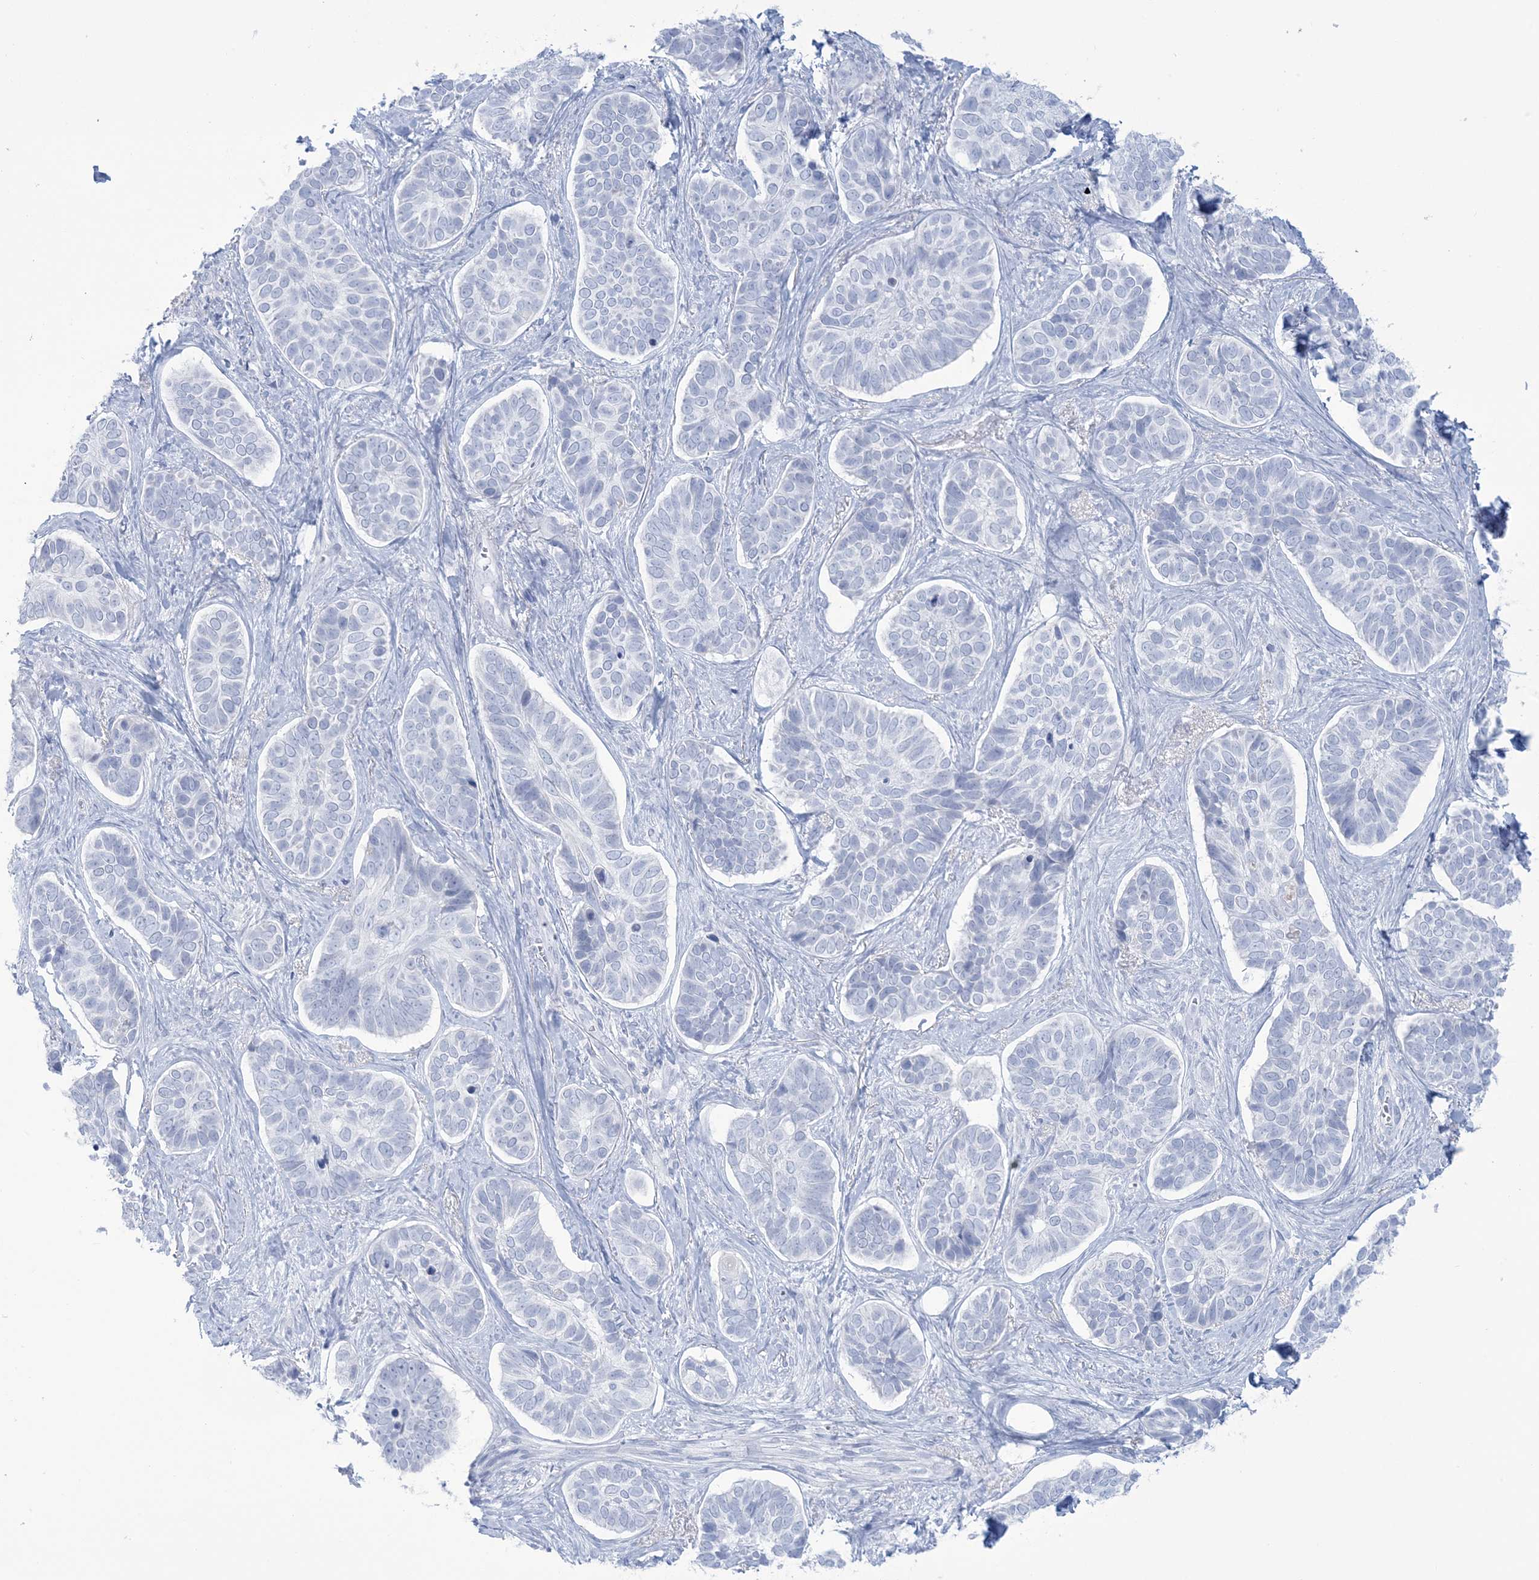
{"staining": {"intensity": "negative", "quantity": "none", "location": "none"}, "tissue": "skin cancer", "cell_type": "Tumor cells", "image_type": "cancer", "snomed": [{"axis": "morphology", "description": "Basal cell carcinoma"}, {"axis": "topography", "description": "Skin"}], "caption": "The photomicrograph demonstrates no significant staining in tumor cells of basal cell carcinoma (skin).", "gene": "AGXT", "patient": {"sex": "male", "age": 62}}